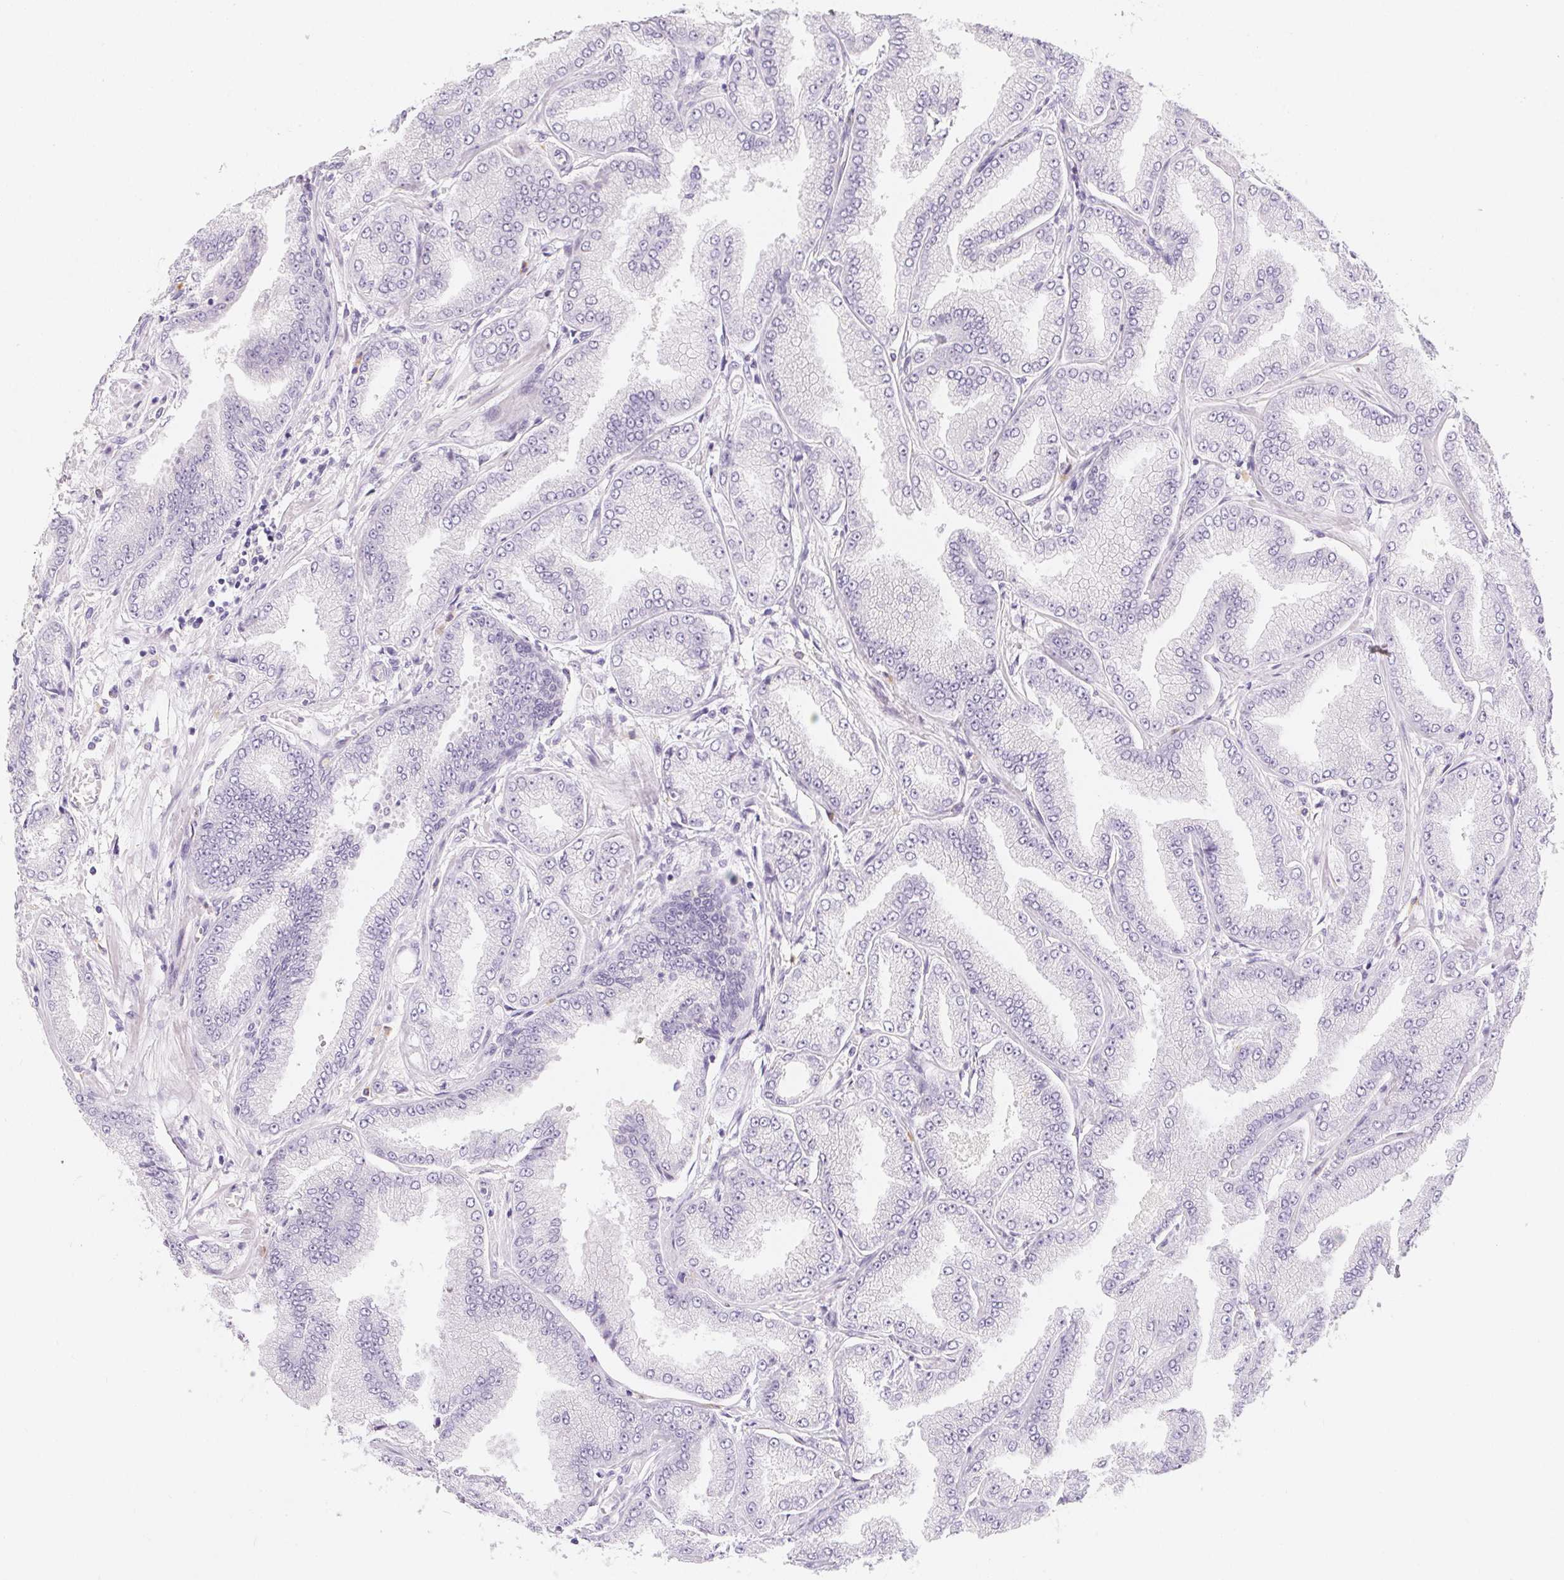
{"staining": {"intensity": "negative", "quantity": "none", "location": "none"}, "tissue": "prostate cancer", "cell_type": "Tumor cells", "image_type": "cancer", "snomed": [{"axis": "morphology", "description": "Adenocarcinoma, Low grade"}, {"axis": "topography", "description": "Prostate"}], "caption": "A photomicrograph of prostate cancer stained for a protein demonstrates no brown staining in tumor cells.", "gene": "MORC1", "patient": {"sex": "male", "age": 55}}